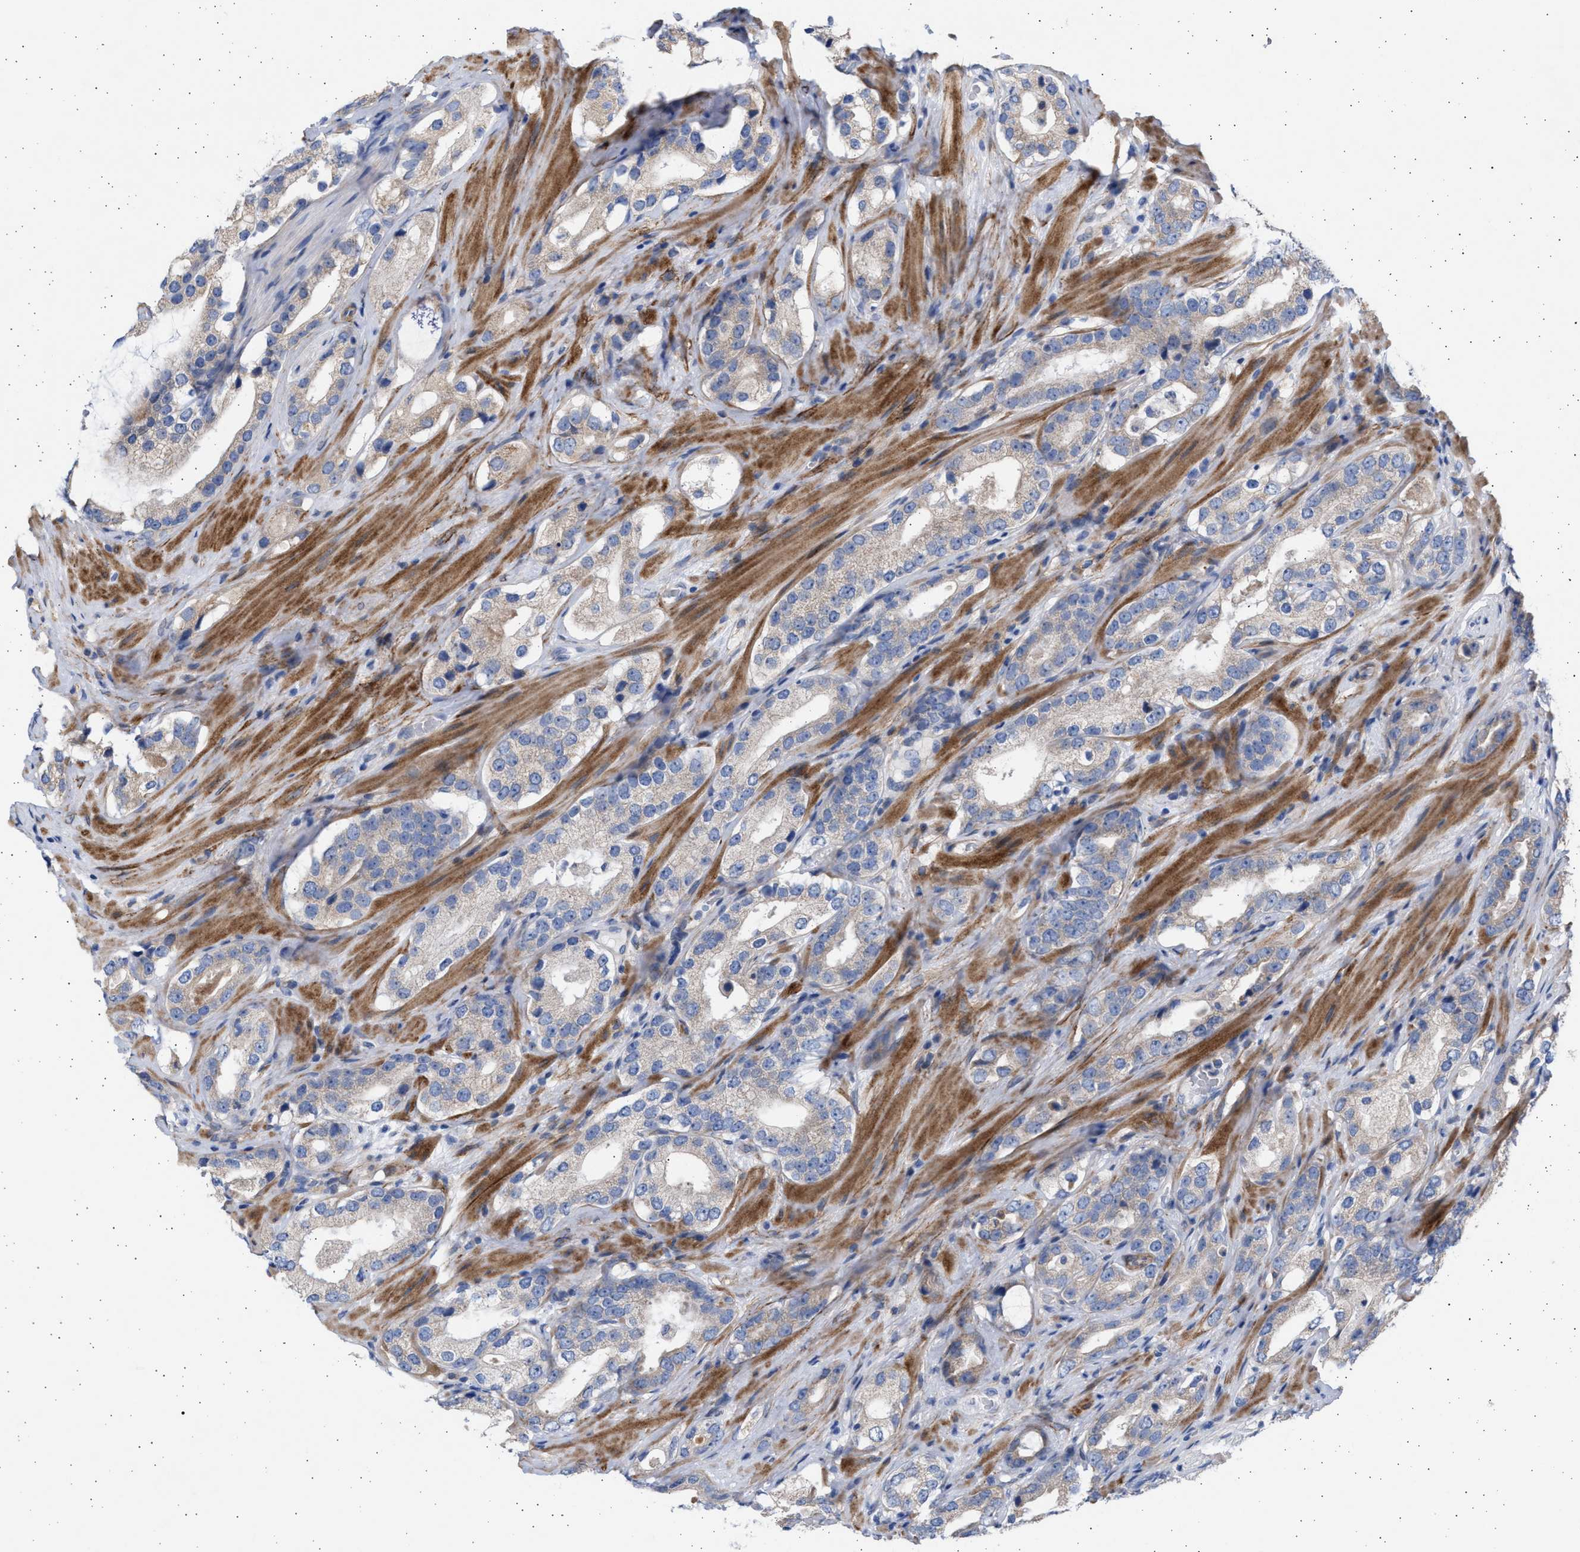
{"staining": {"intensity": "negative", "quantity": "none", "location": "none"}, "tissue": "prostate cancer", "cell_type": "Tumor cells", "image_type": "cancer", "snomed": [{"axis": "morphology", "description": "Adenocarcinoma, High grade"}, {"axis": "topography", "description": "Prostate"}], "caption": "A micrograph of prostate cancer stained for a protein displays no brown staining in tumor cells. (DAB immunohistochemistry (IHC) with hematoxylin counter stain).", "gene": "NBR1", "patient": {"sex": "male", "age": 63}}